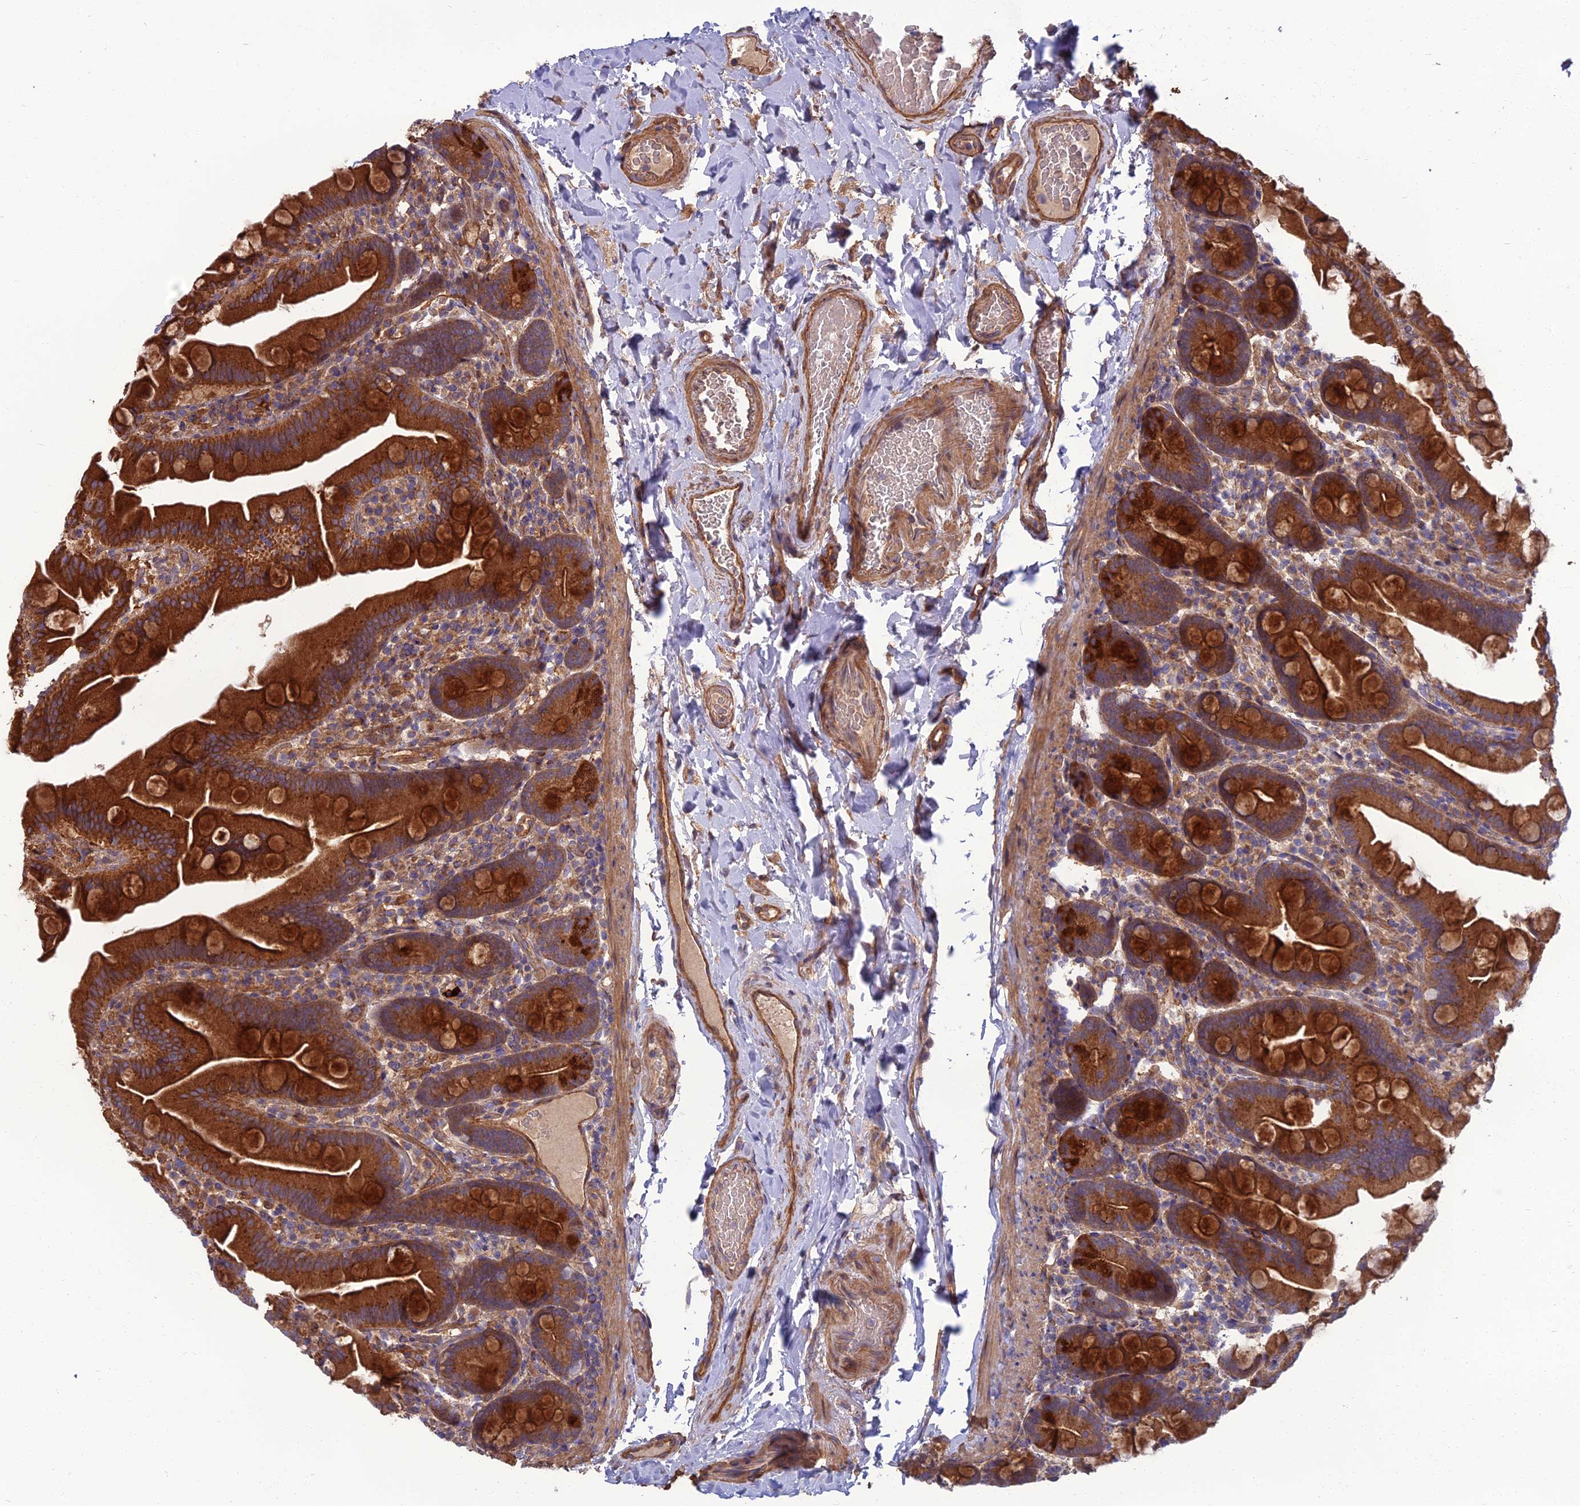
{"staining": {"intensity": "strong", "quantity": ">75%", "location": "cytoplasmic/membranous"}, "tissue": "small intestine", "cell_type": "Glandular cells", "image_type": "normal", "snomed": [{"axis": "morphology", "description": "Normal tissue, NOS"}, {"axis": "topography", "description": "Small intestine"}], "caption": "A photomicrograph of small intestine stained for a protein exhibits strong cytoplasmic/membranous brown staining in glandular cells.", "gene": "WDR24", "patient": {"sex": "female", "age": 68}}